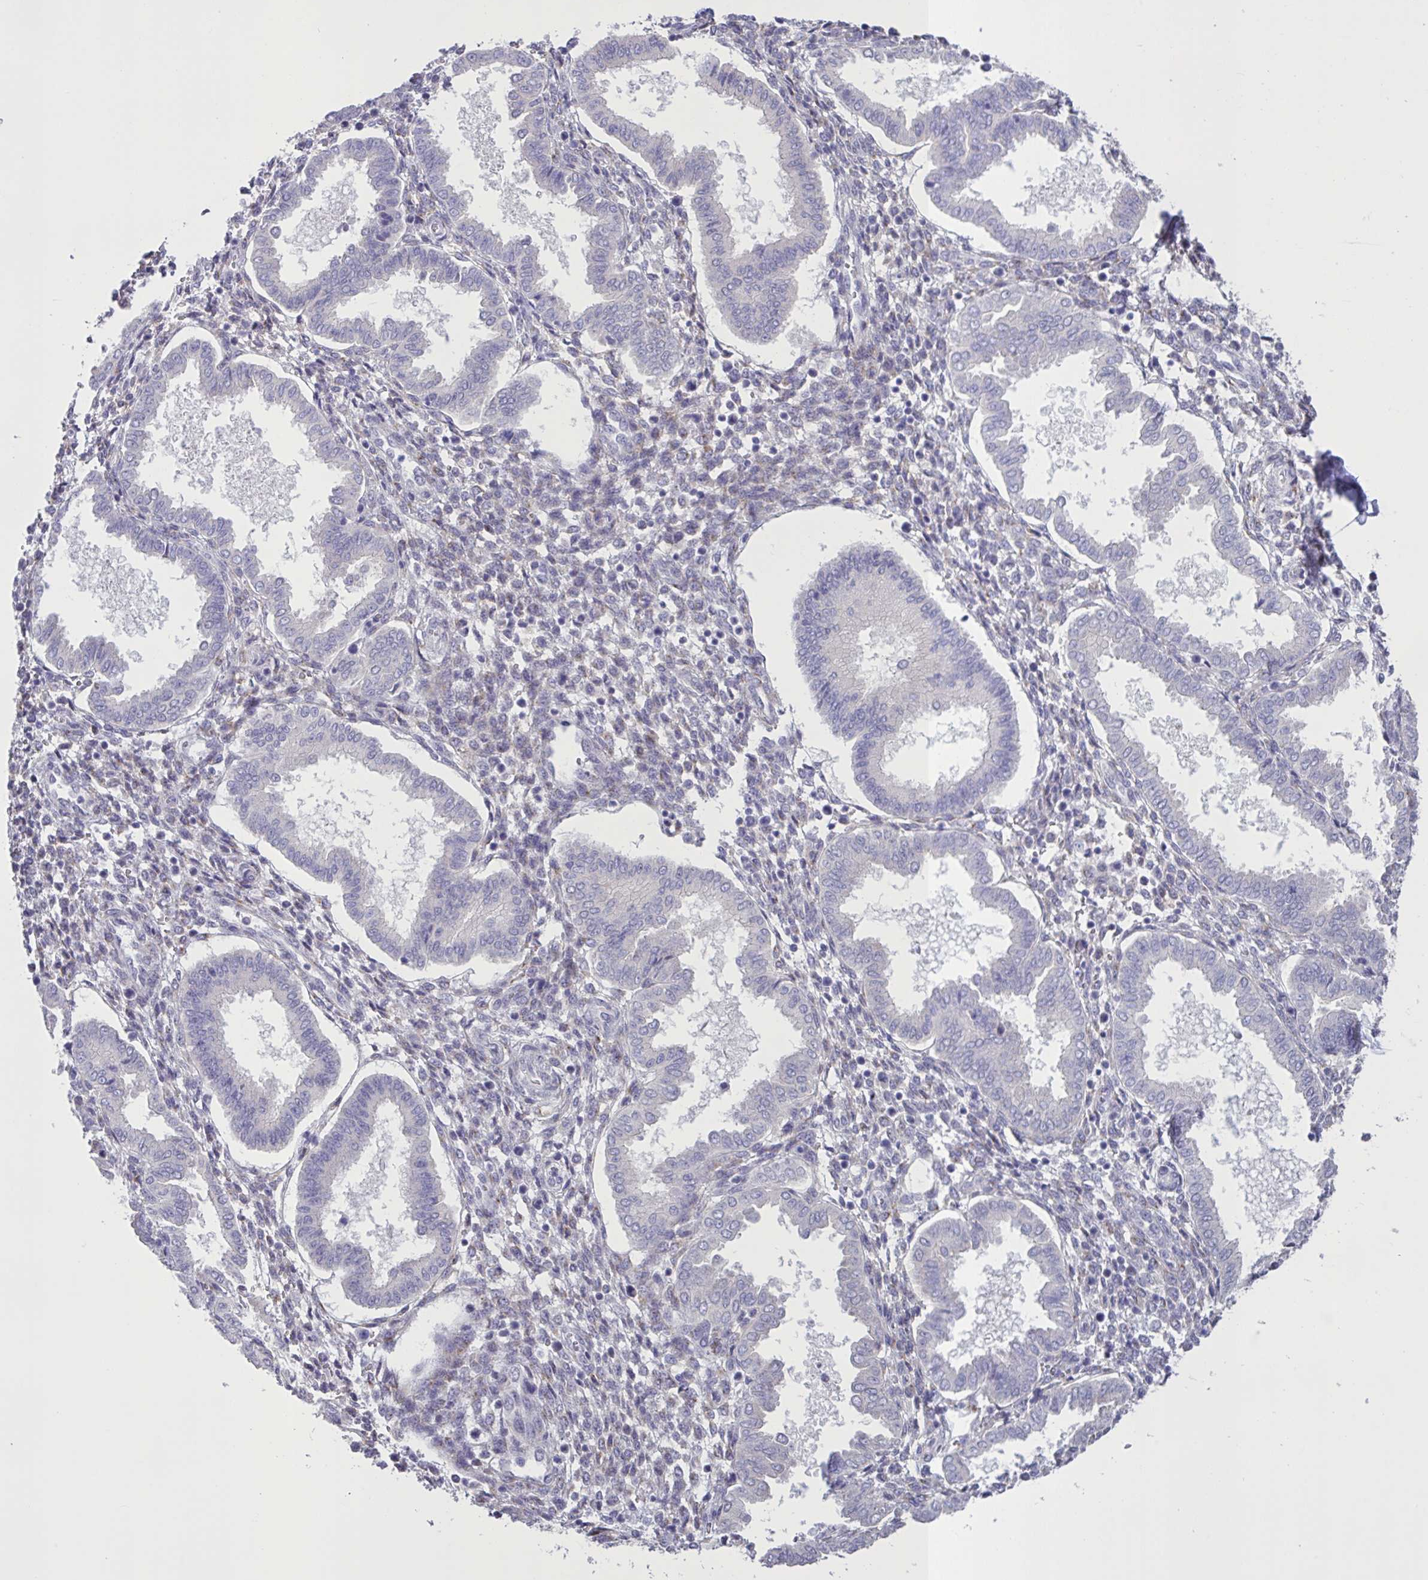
{"staining": {"intensity": "weak", "quantity": "<25%", "location": "cytoplasmic/membranous"}, "tissue": "endometrium", "cell_type": "Cells in endometrial stroma", "image_type": "normal", "snomed": [{"axis": "morphology", "description": "Normal tissue, NOS"}, {"axis": "topography", "description": "Endometrium"}], "caption": "Endometrium stained for a protein using IHC demonstrates no staining cells in endometrial stroma.", "gene": "MRGPRX2", "patient": {"sex": "female", "age": 24}}